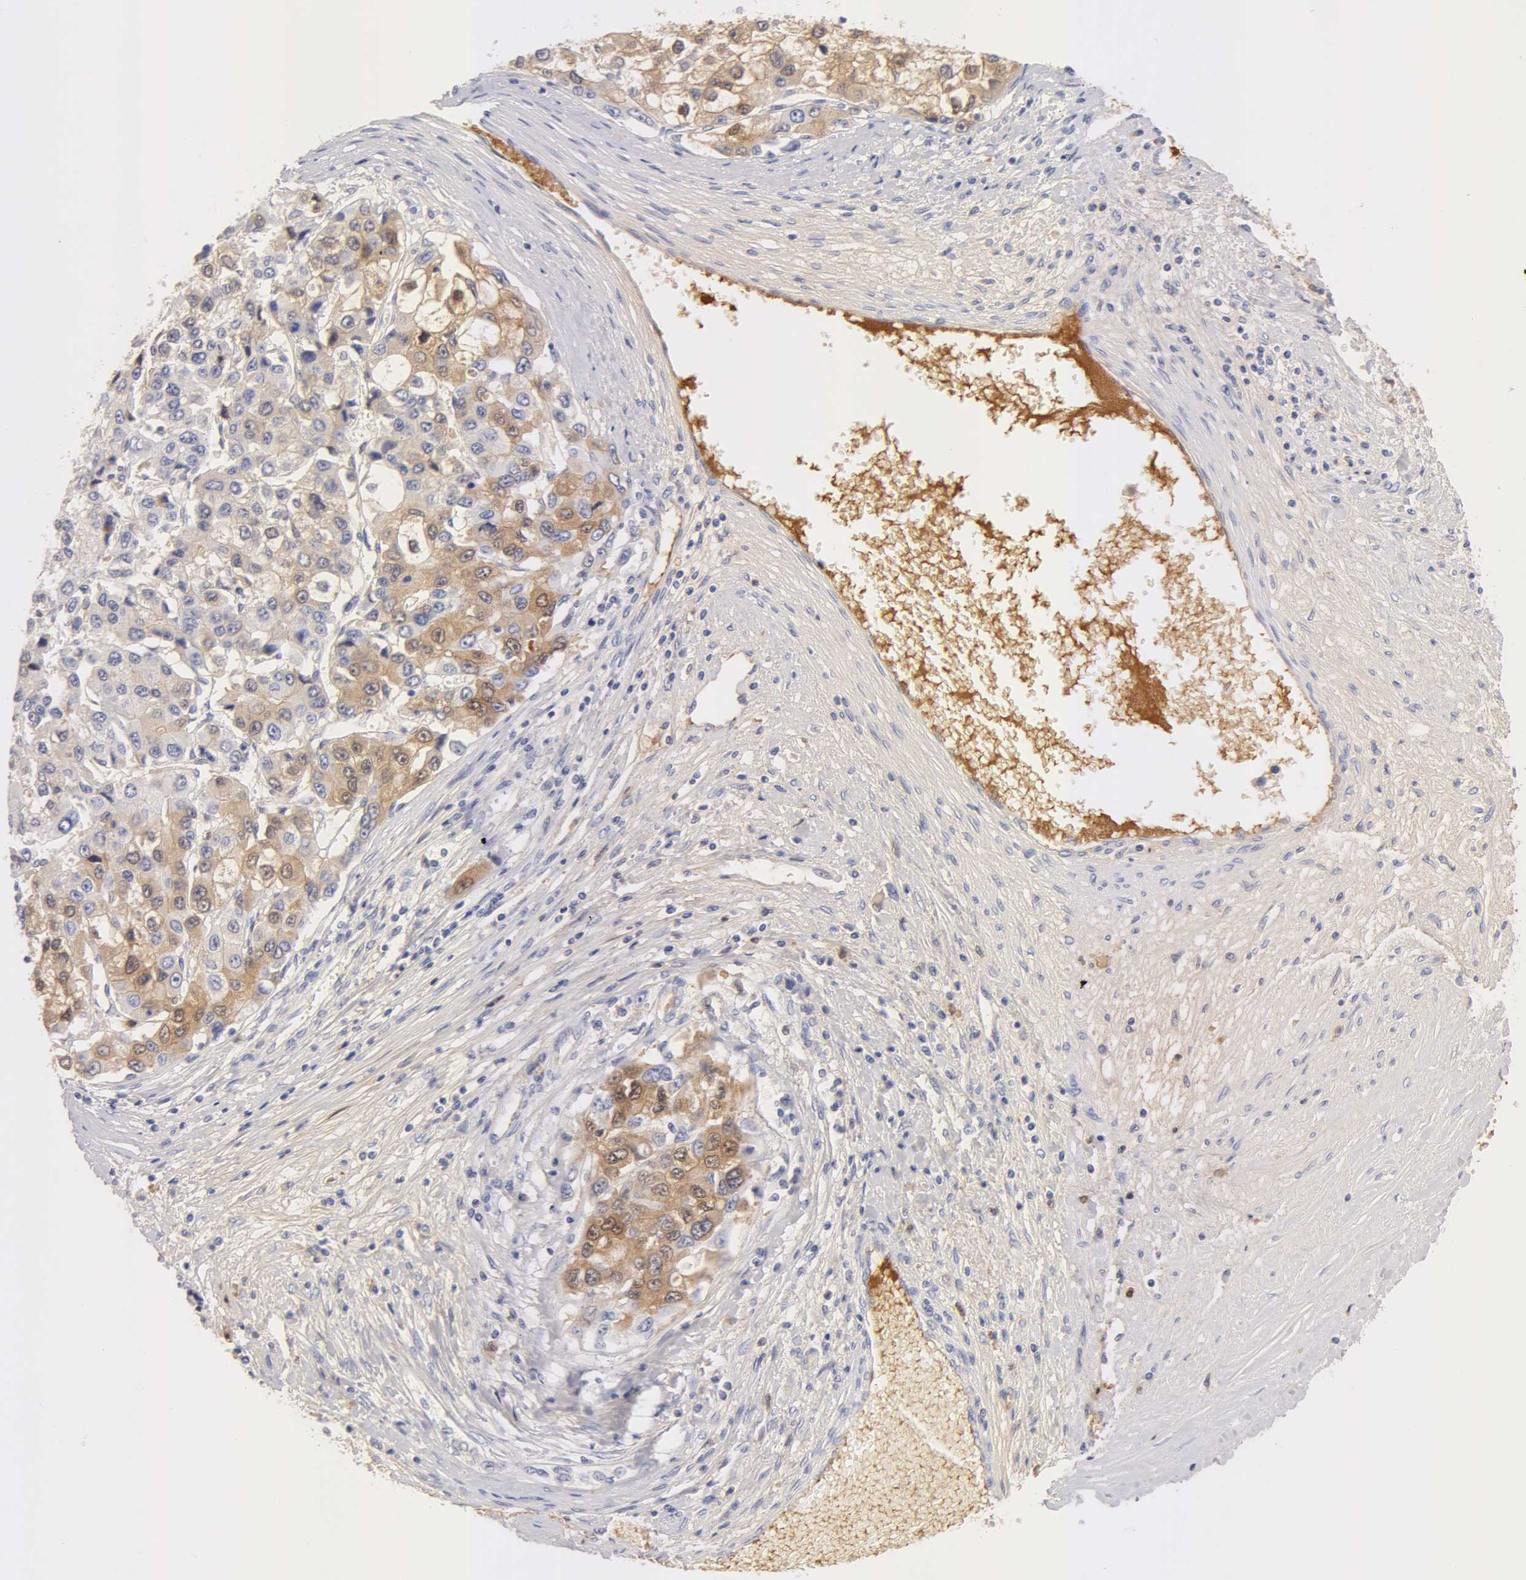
{"staining": {"intensity": "negative", "quantity": "none", "location": "none"}, "tissue": "liver cancer", "cell_type": "Tumor cells", "image_type": "cancer", "snomed": [{"axis": "morphology", "description": "Carcinoma, Hepatocellular, NOS"}, {"axis": "topography", "description": "Liver"}], "caption": "Tumor cells show no significant protein expression in liver hepatocellular carcinoma.", "gene": "AHSG", "patient": {"sex": "female", "age": 66}}